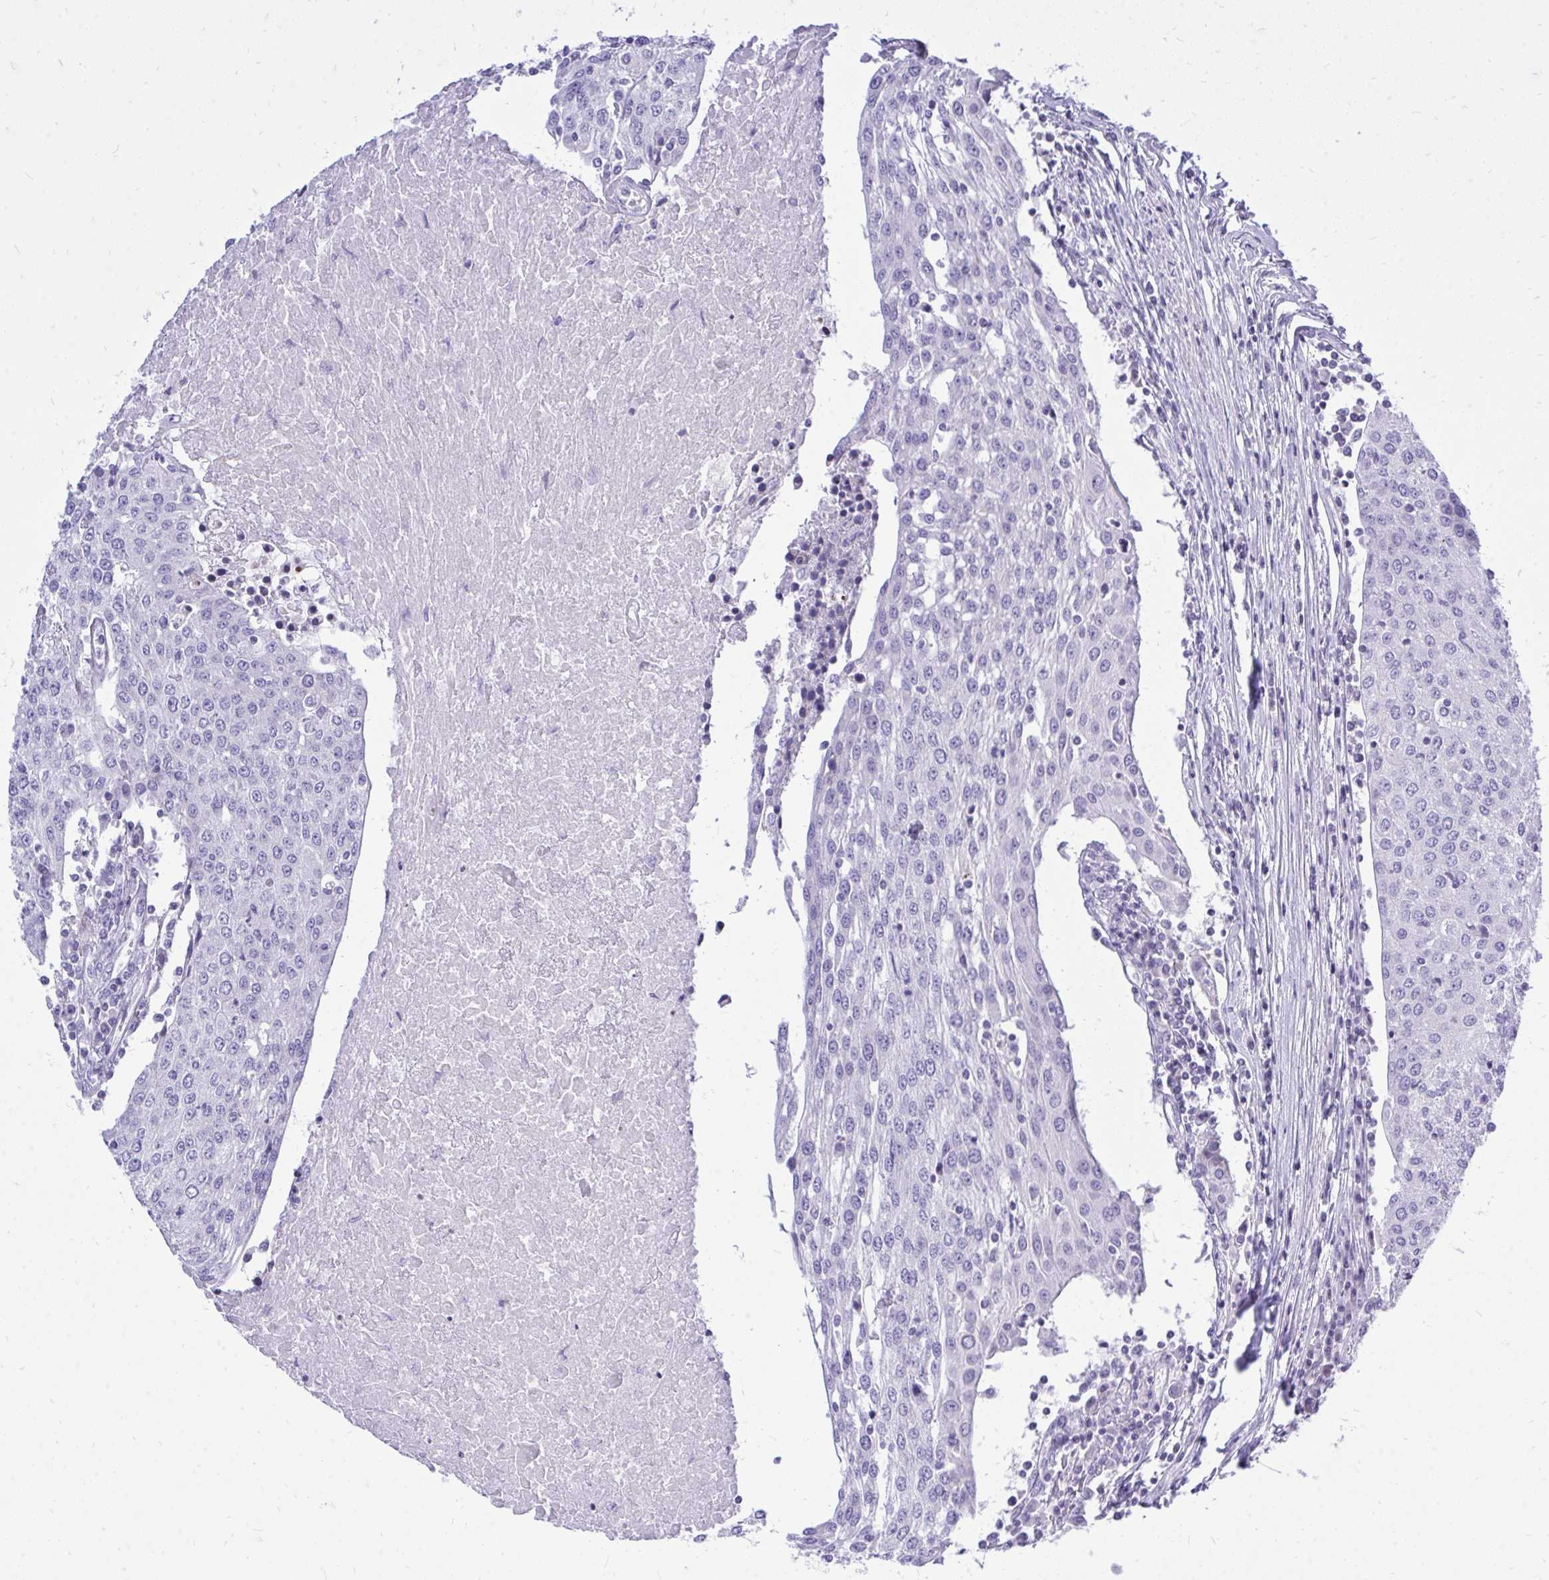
{"staining": {"intensity": "negative", "quantity": "none", "location": "none"}, "tissue": "urothelial cancer", "cell_type": "Tumor cells", "image_type": "cancer", "snomed": [{"axis": "morphology", "description": "Urothelial carcinoma, High grade"}, {"axis": "topography", "description": "Urinary bladder"}], "caption": "This histopathology image is of urothelial carcinoma (high-grade) stained with immunohistochemistry to label a protein in brown with the nuclei are counter-stained blue. There is no expression in tumor cells.", "gene": "GABRA1", "patient": {"sex": "female", "age": 85}}